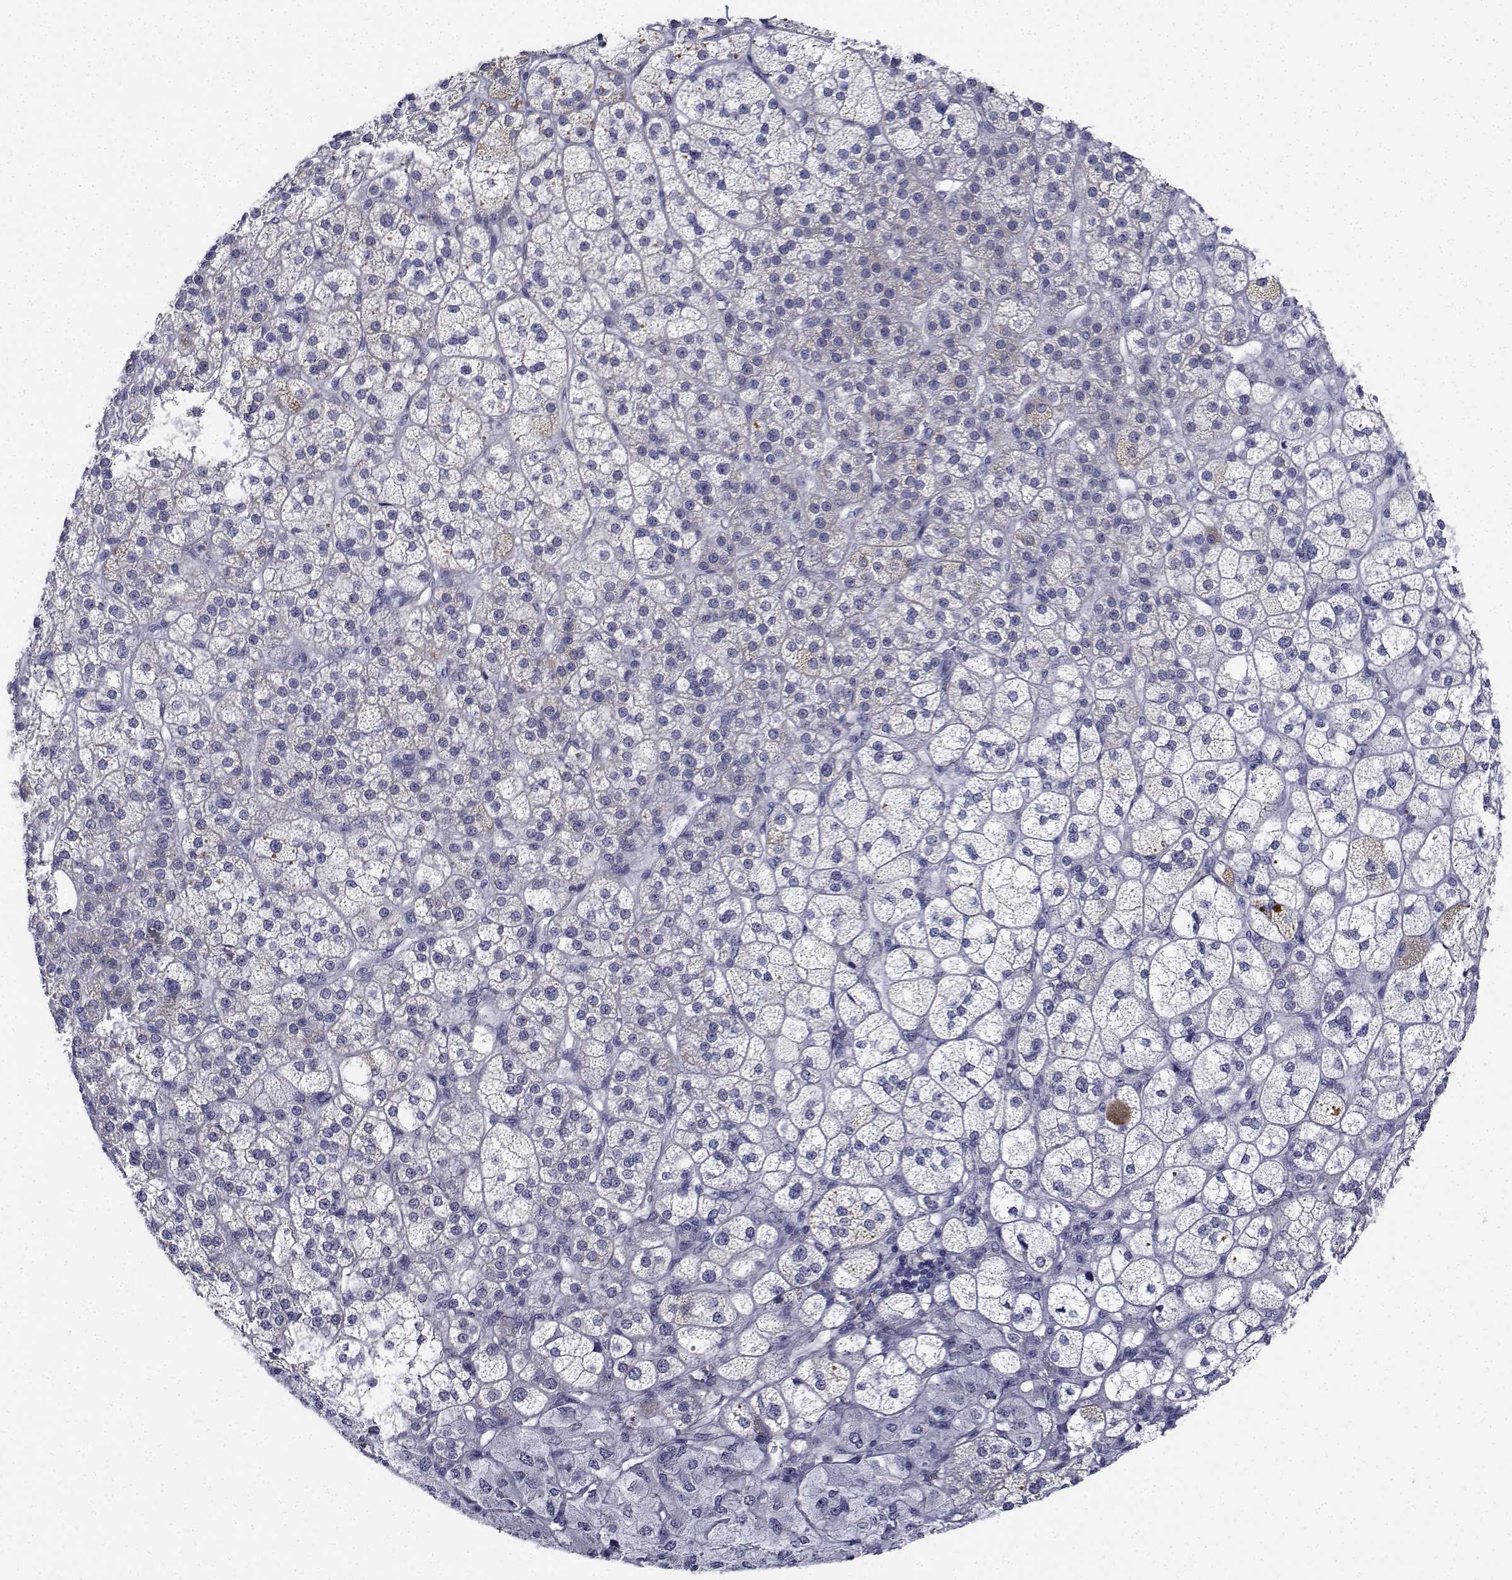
{"staining": {"intensity": "weak", "quantity": "<25%", "location": "cytoplasmic/membranous"}, "tissue": "adrenal gland", "cell_type": "Glandular cells", "image_type": "normal", "snomed": [{"axis": "morphology", "description": "Normal tissue, NOS"}, {"axis": "topography", "description": "Adrenal gland"}], "caption": "Glandular cells show no significant positivity in unremarkable adrenal gland. (DAB (3,3'-diaminobenzidine) IHC, high magnification).", "gene": "PLXNA4", "patient": {"sex": "female", "age": 60}}